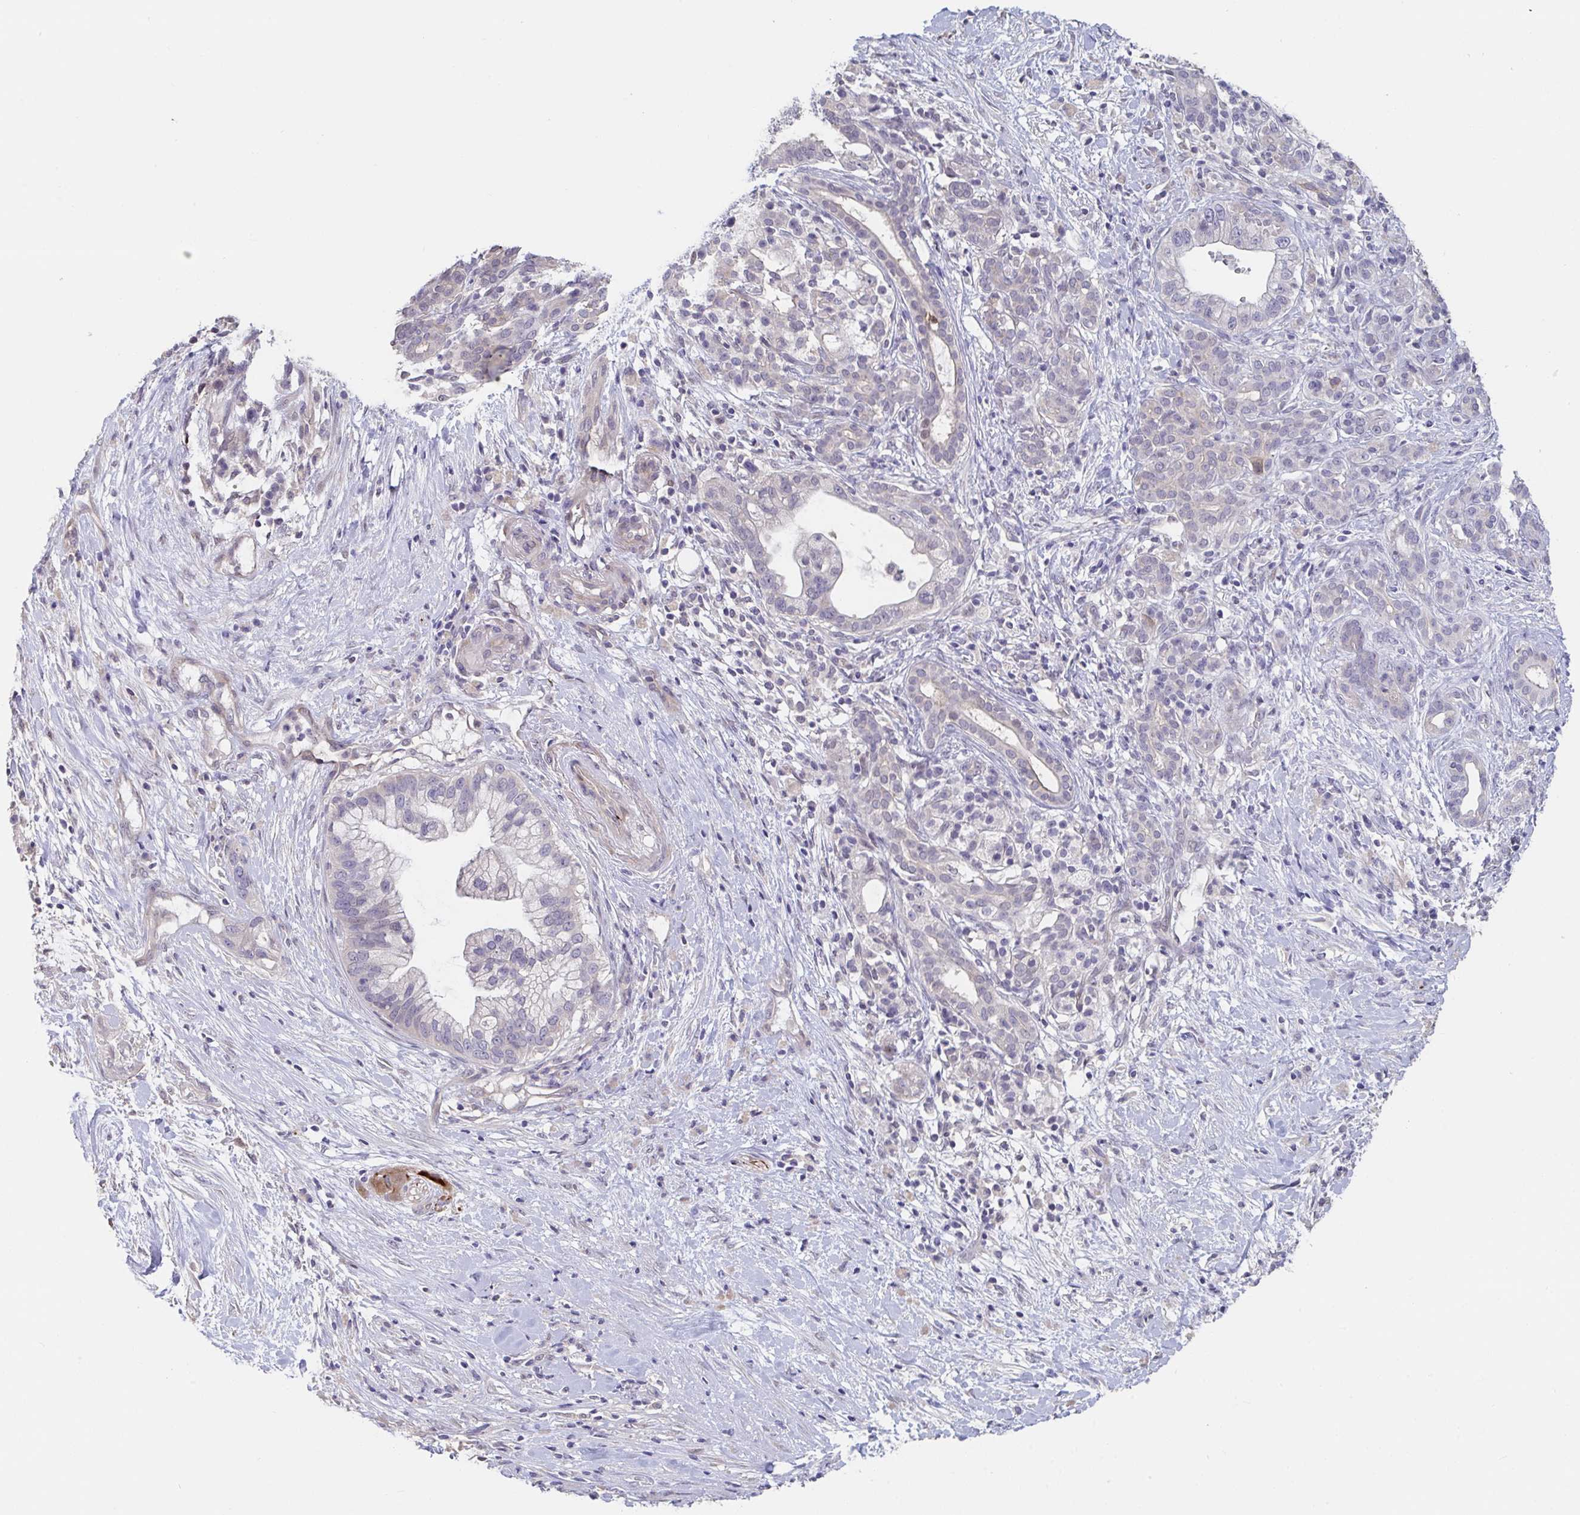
{"staining": {"intensity": "negative", "quantity": "none", "location": "none"}, "tissue": "pancreatic cancer", "cell_type": "Tumor cells", "image_type": "cancer", "snomed": [{"axis": "morphology", "description": "Adenocarcinoma, NOS"}, {"axis": "topography", "description": "Pancreas"}], "caption": "Immunohistochemistry of adenocarcinoma (pancreatic) shows no positivity in tumor cells. The staining is performed using DAB brown chromogen with nuclei counter-stained in using hematoxylin.", "gene": "FAM156B", "patient": {"sex": "male", "age": 44}}